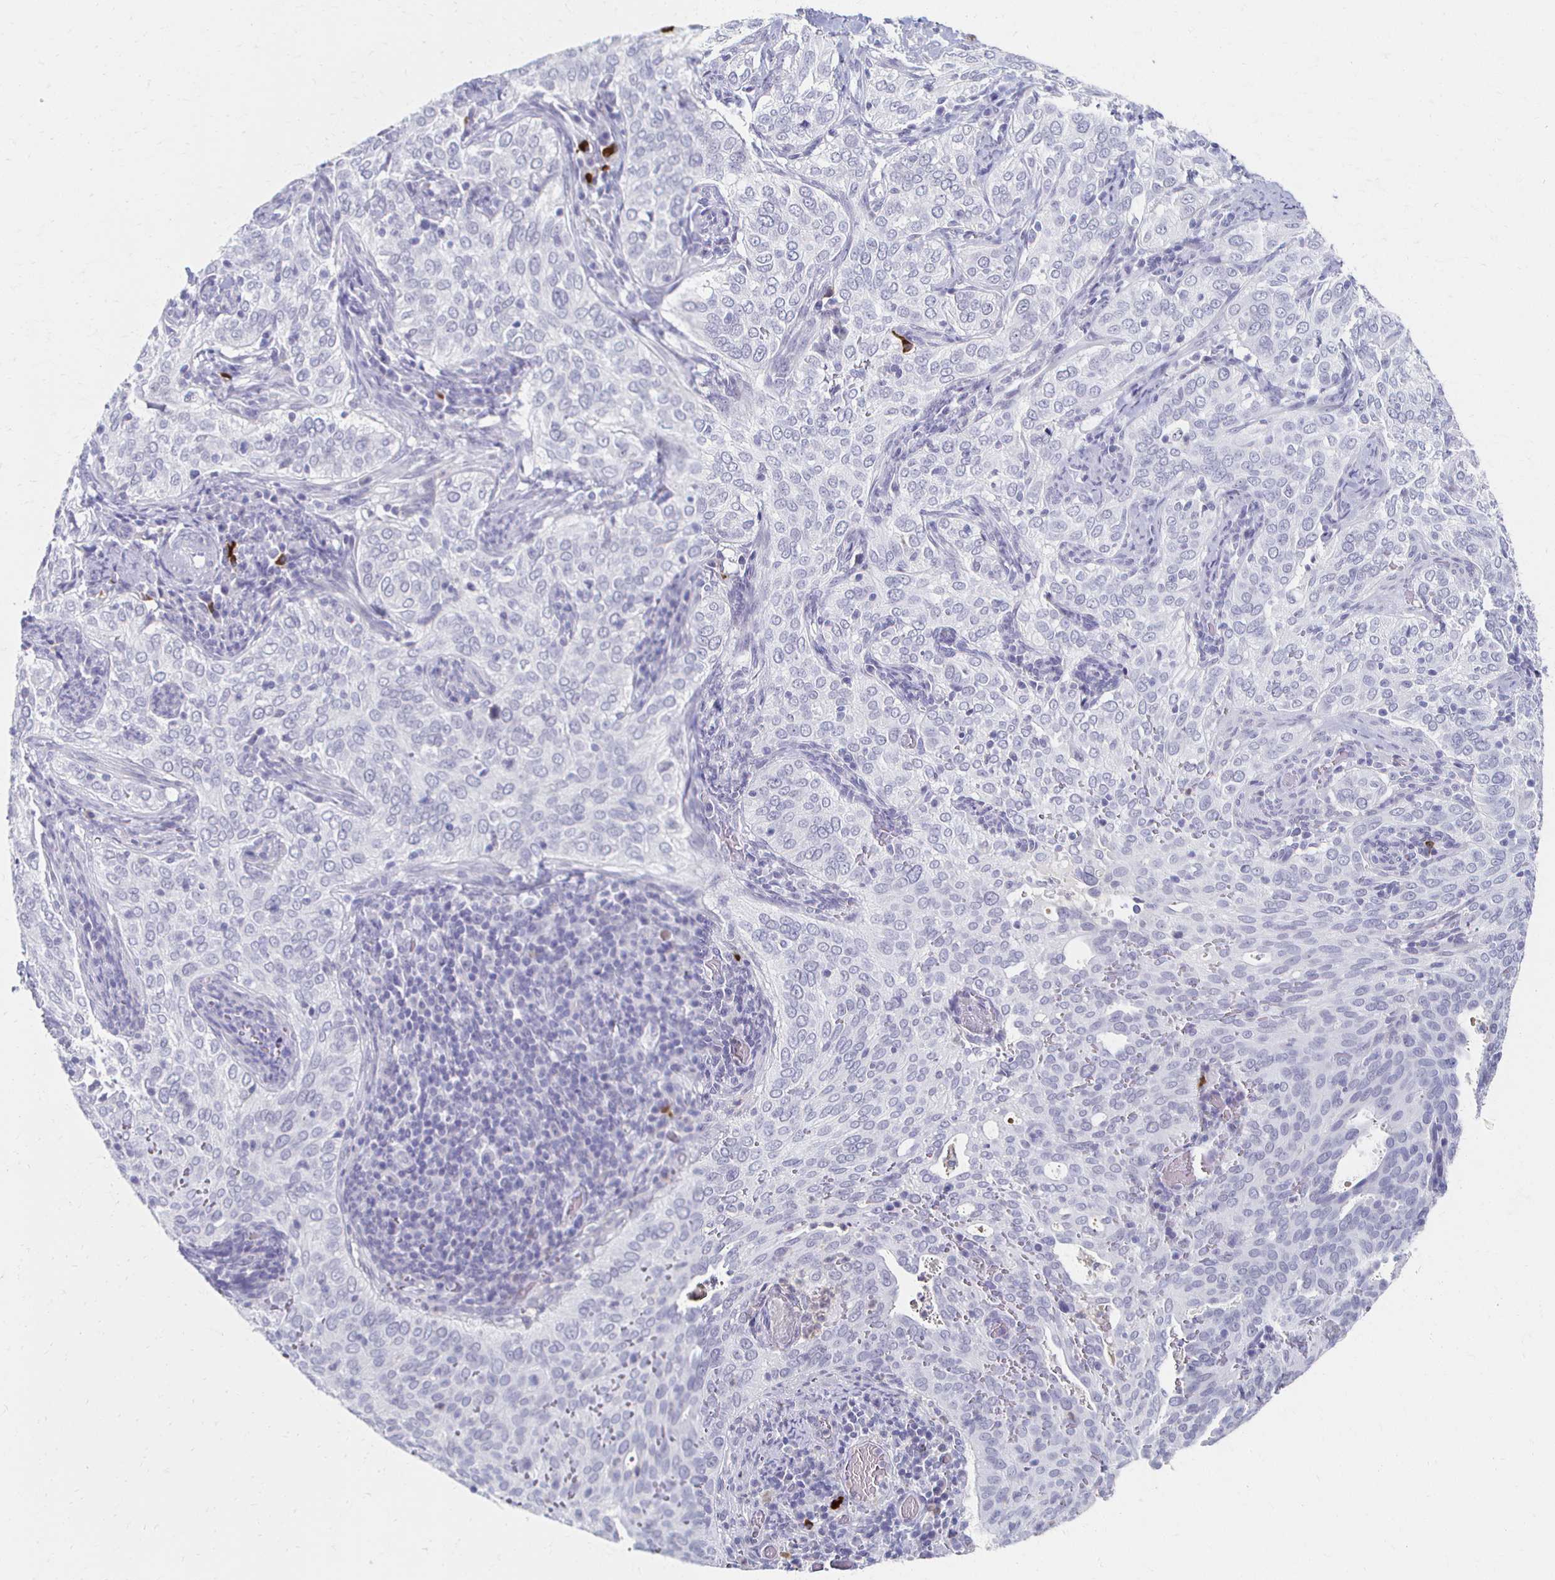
{"staining": {"intensity": "negative", "quantity": "none", "location": "none"}, "tissue": "cervical cancer", "cell_type": "Tumor cells", "image_type": "cancer", "snomed": [{"axis": "morphology", "description": "Squamous cell carcinoma, NOS"}, {"axis": "topography", "description": "Cervix"}], "caption": "DAB immunohistochemical staining of cervical cancer (squamous cell carcinoma) displays no significant positivity in tumor cells.", "gene": "CXCR2", "patient": {"sex": "female", "age": 38}}